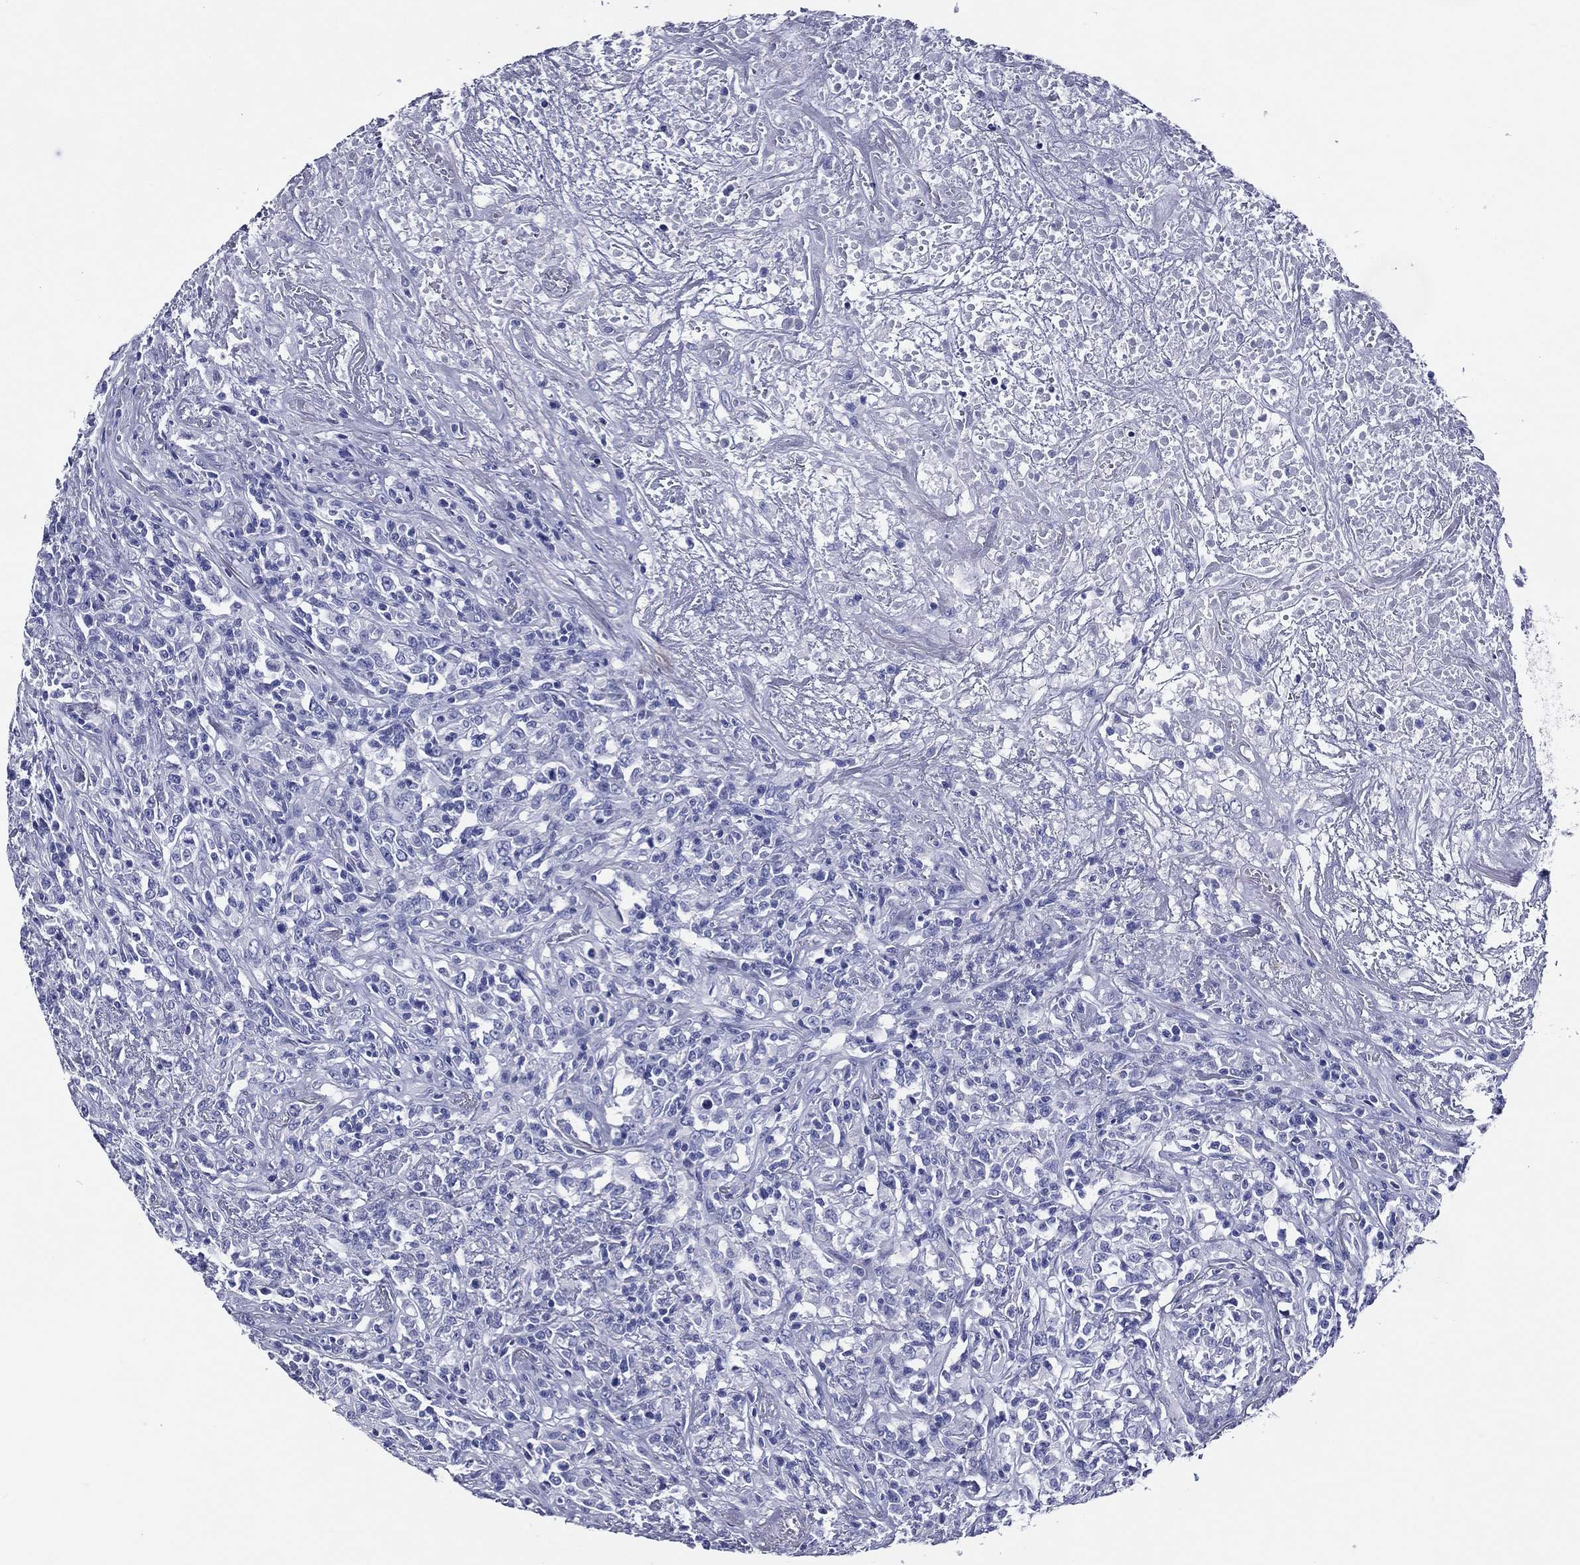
{"staining": {"intensity": "negative", "quantity": "none", "location": "none"}, "tissue": "lymphoma", "cell_type": "Tumor cells", "image_type": "cancer", "snomed": [{"axis": "morphology", "description": "Malignant lymphoma, non-Hodgkin's type, High grade"}, {"axis": "topography", "description": "Lung"}], "caption": "Immunohistochemical staining of lymphoma demonstrates no significant positivity in tumor cells.", "gene": "ACE2", "patient": {"sex": "male", "age": 79}}